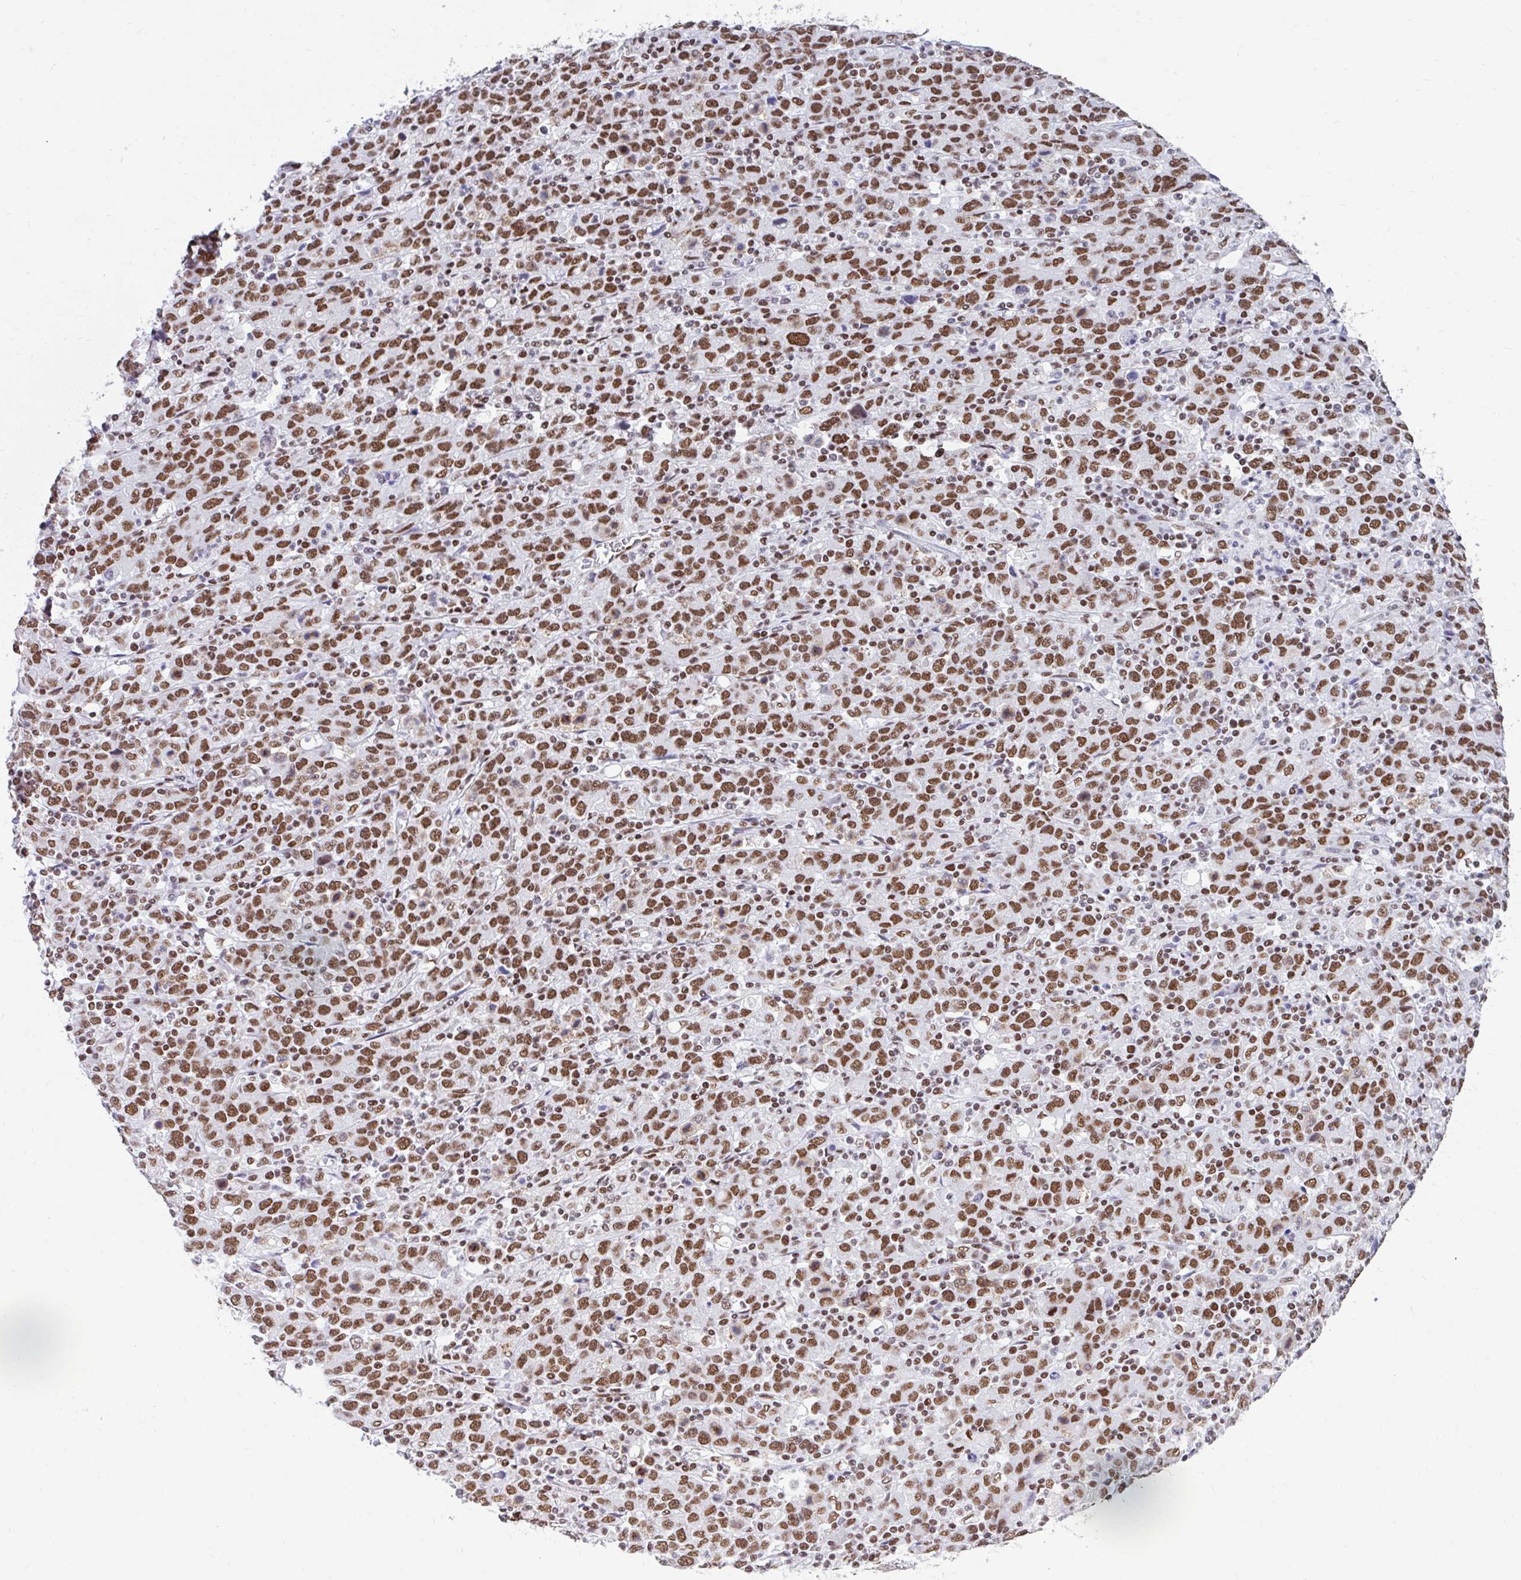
{"staining": {"intensity": "strong", "quantity": ">75%", "location": "nuclear"}, "tissue": "stomach cancer", "cell_type": "Tumor cells", "image_type": "cancer", "snomed": [{"axis": "morphology", "description": "Adenocarcinoma, NOS"}, {"axis": "topography", "description": "Stomach, upper"}], "caption": "A histopathology image of stomach cancer stained for a protein demonstrates strong nuclear brown staining in tumor cells.", "gene": "KHDRBS1", "patient": {"sex": "male", "age": 69}}